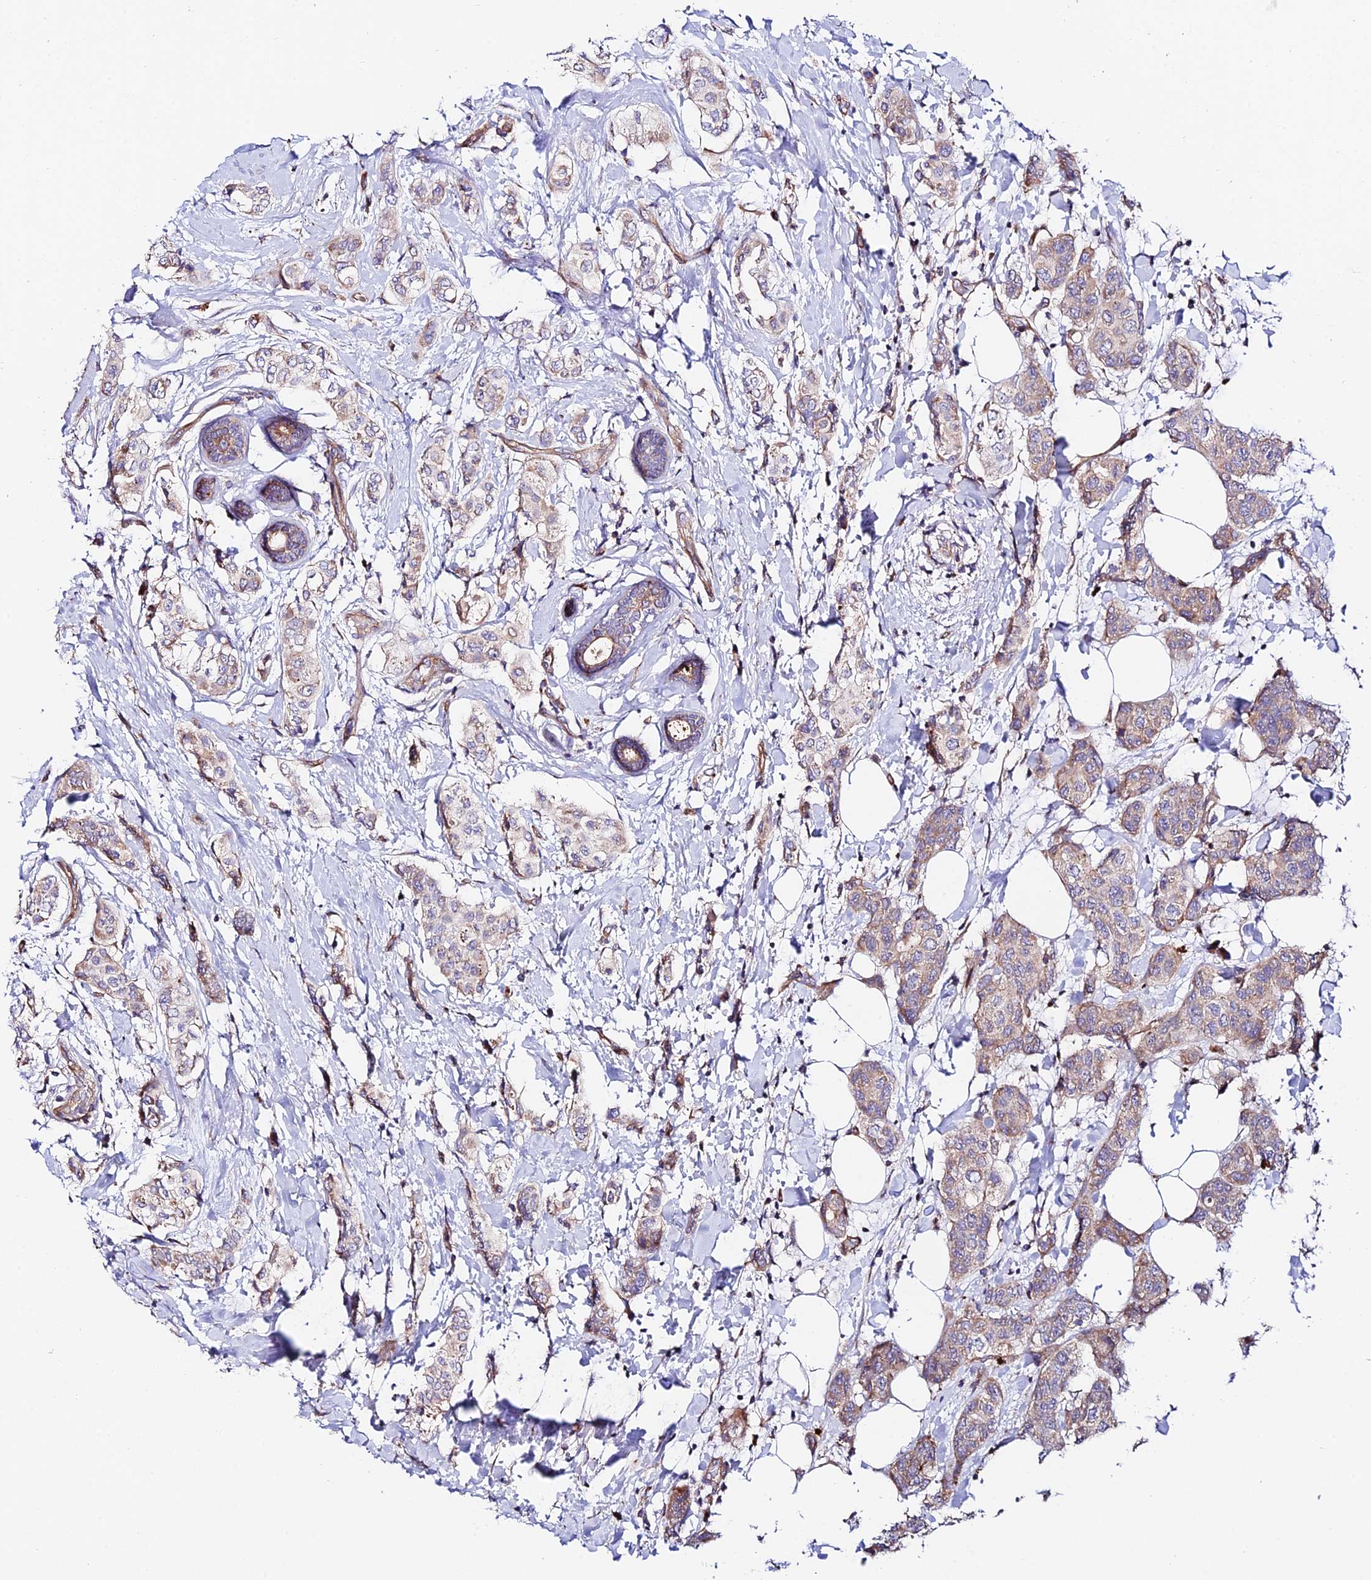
{"staining": {"intensity": "weak", "quantity": "25%-75%", "location": "cytoplasmic/membranous"}, "tissue": "breast cancer", "cell_type": "Tumor cells", "image_type": "cancer", "snomed": [{"axis": "morphology", "description": "Lobular carcinoma"}, {"axis": "topography", "description": "Breast"}], "caption": "Weak cytoplasmic/membranous protein staining is seen in approximately 25%-75% of tumor cells in lobular carcinoma (breast). The protein is shown in brown color, while the nuclei are stained blue.", "gene": "VPS13C", "patient": {"sex": "female", "age": 51}}